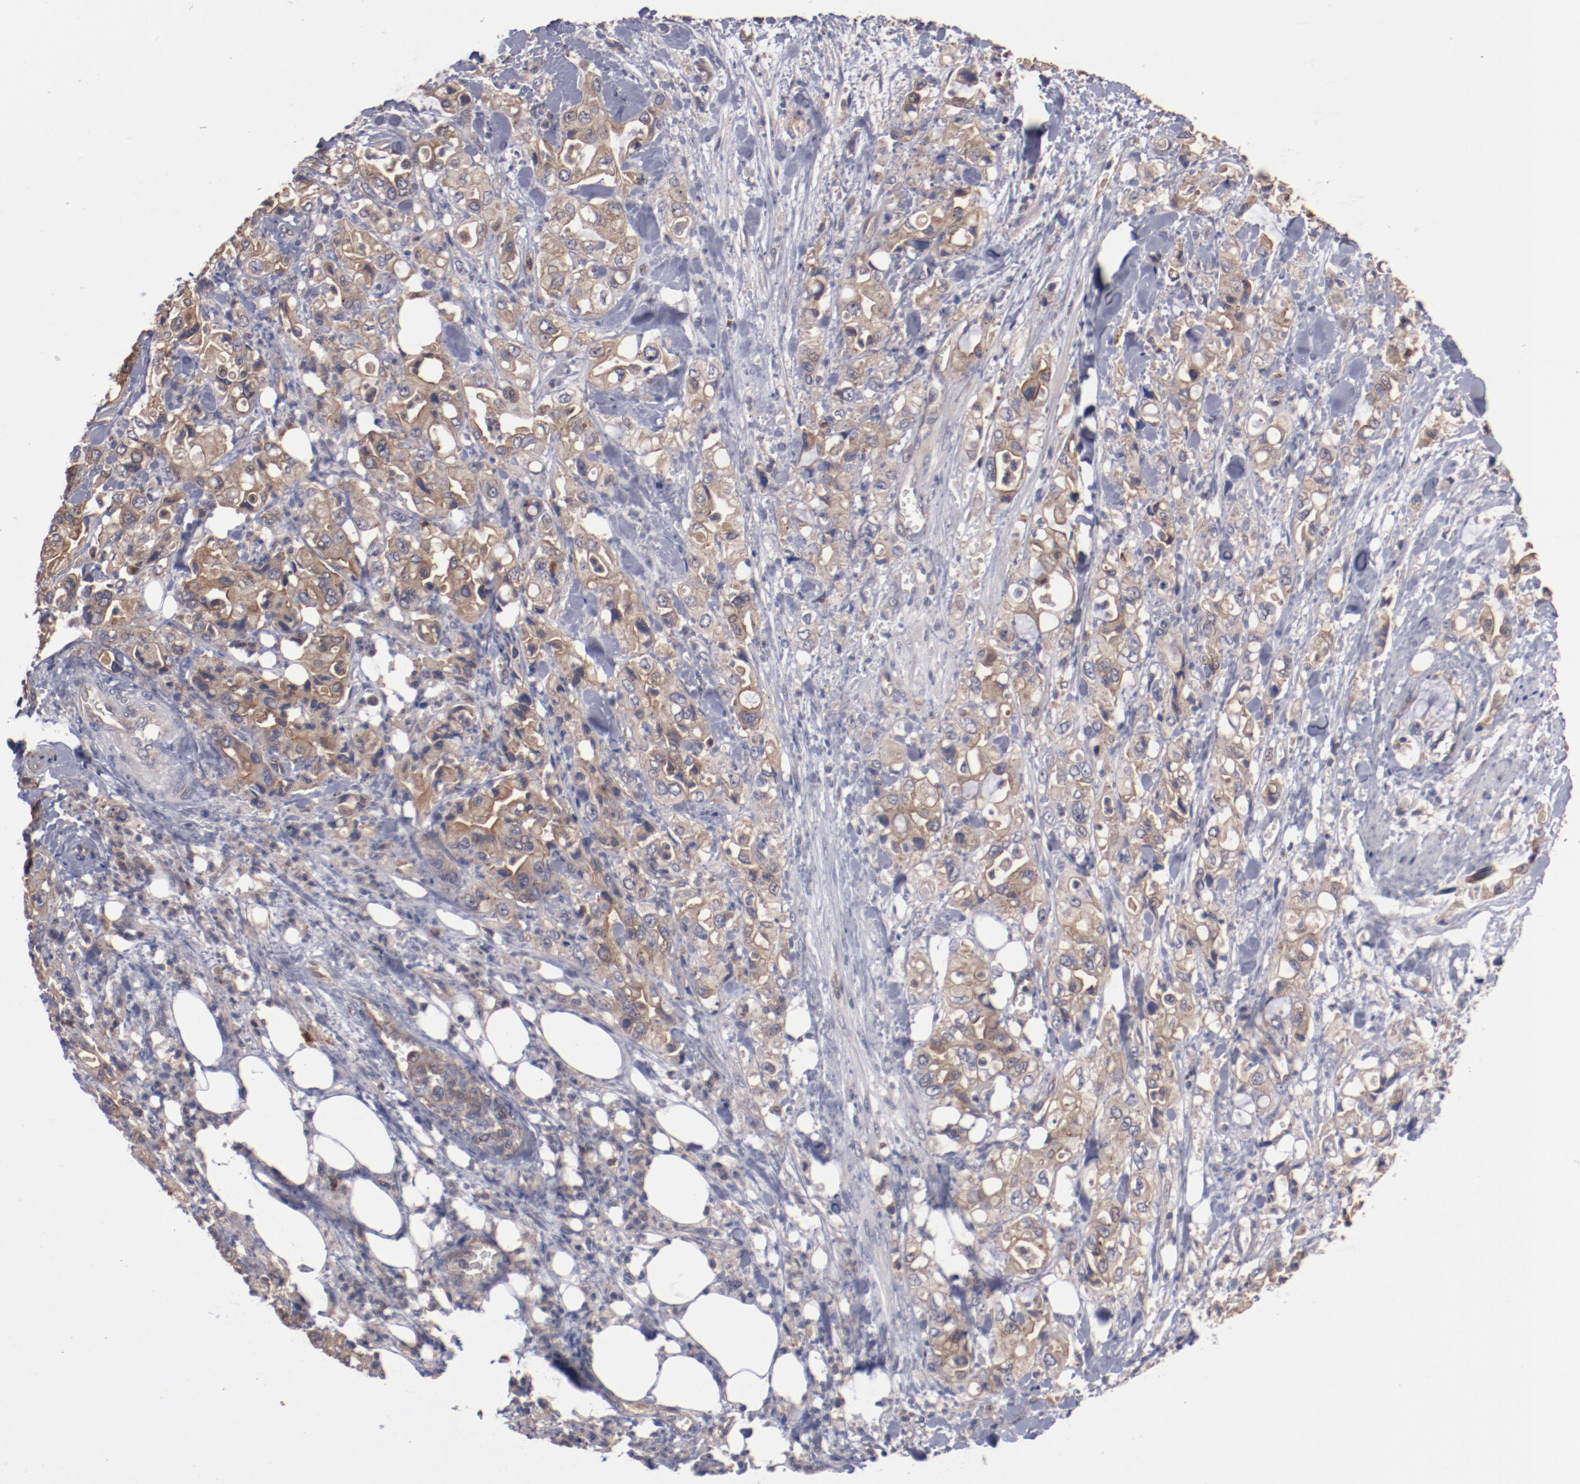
{"staining": {"intensity": "moderate", "quantity": ">75%", "location": "cytoplasmic/membranous"}, "tissue": "pancreatic cancer", "cell_type": "Tumor cells", "image_type": "cancer", "snomed": [{"axis": "morphology", "description": "Adenocarcinoma, NOS"}, {"axis": "topography", "description": "Pancreas"}], "caption": "High-power microscopy captured an immunohistochemistry (IHC) photomicrograph of adenocarcinoma (pancreatic), revealing moderate cytoplasmic/membranous expression in approximately >75% of tumor cells.", "gene": "DNAAF2", "patient": {"sex": "male", "age": 70}}